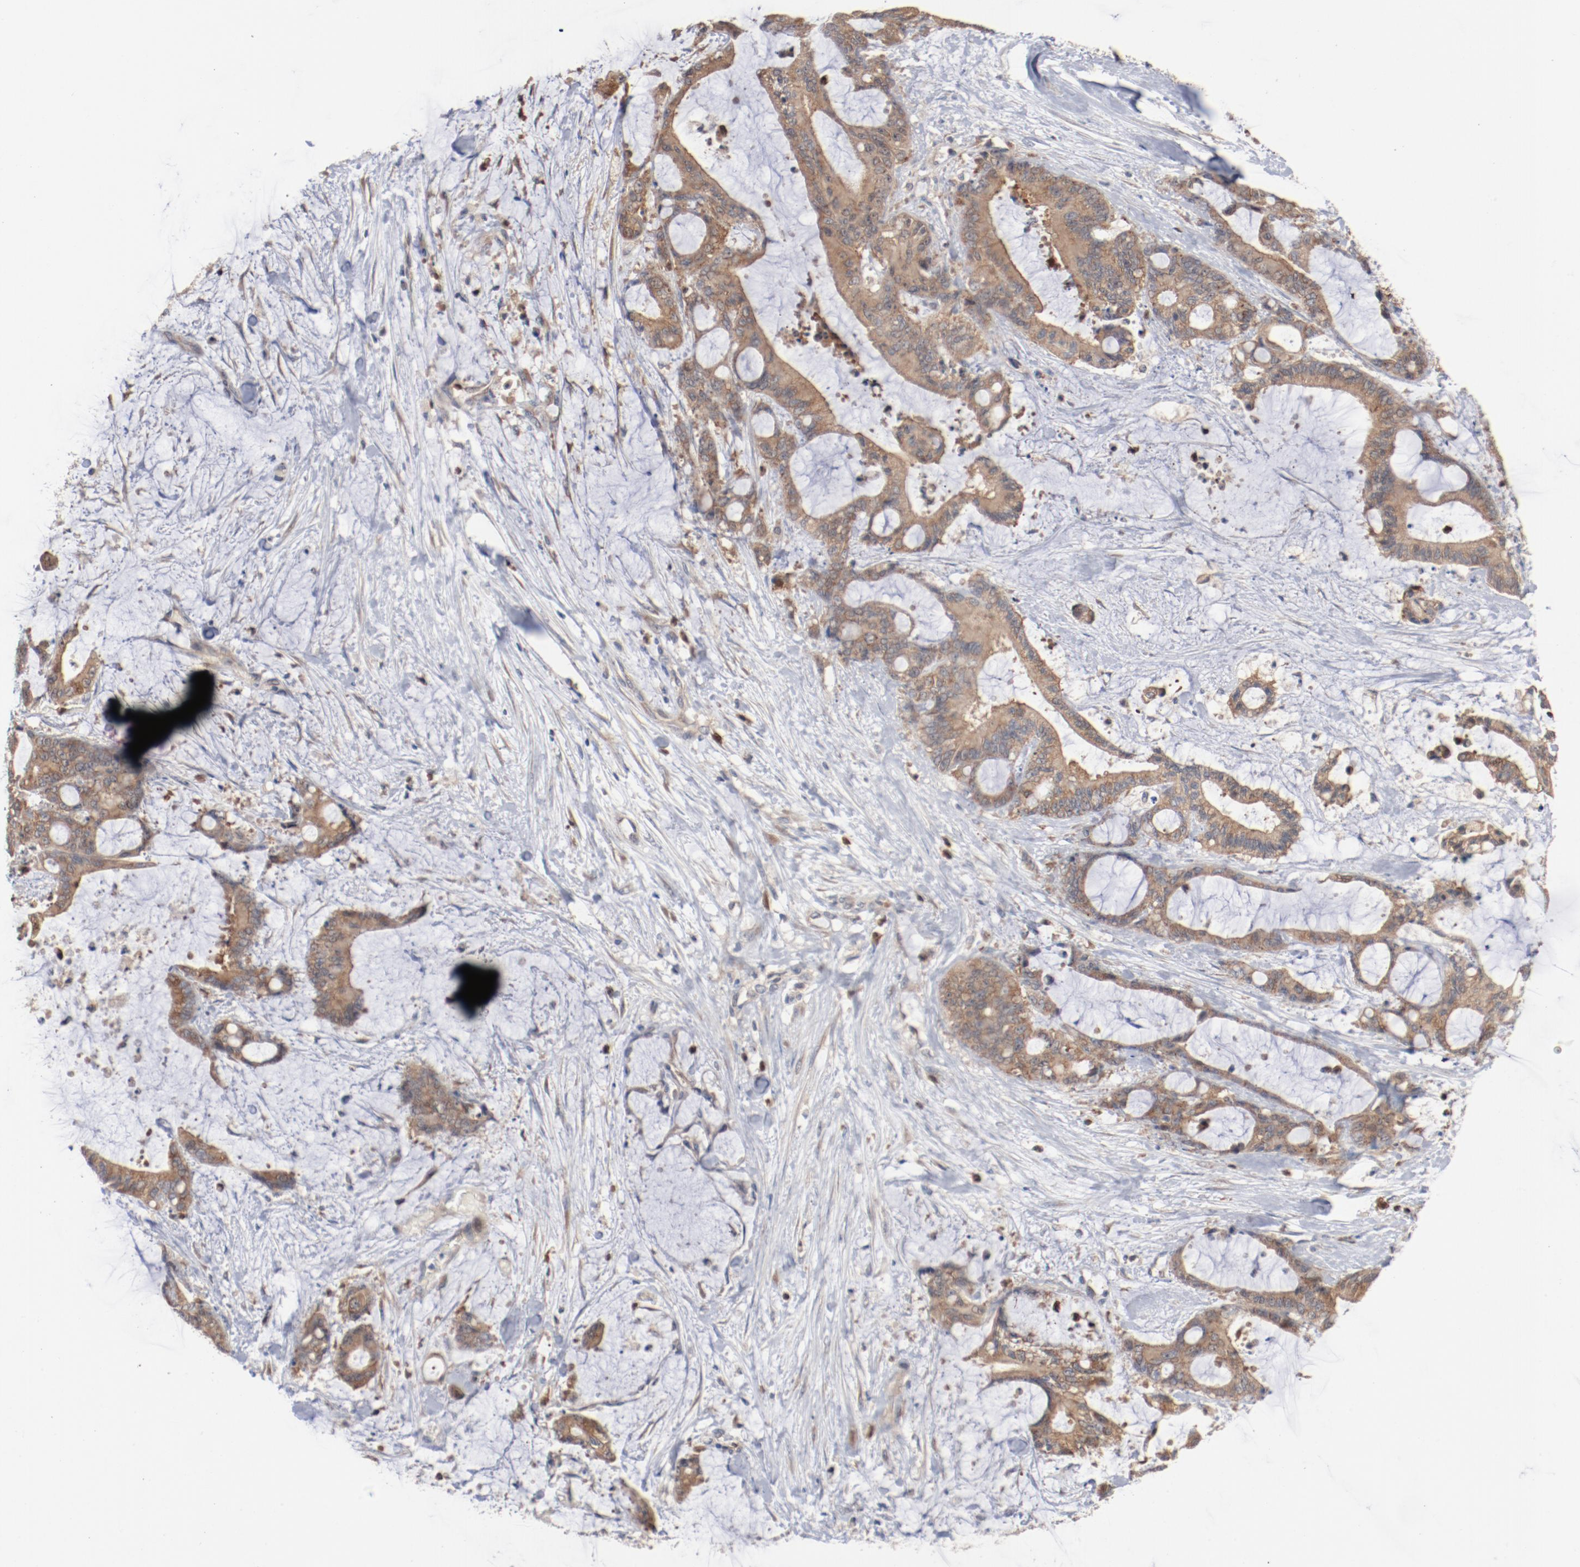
{"staining": {"intensity": "moderate", "quantity": ">75%", "location": "cytoplasmic/membranous"}, "tissue": "liver cancer", "cell_type": "Tumor cells", "image_type": "cancer", "snomed": [{"axis": "morphology", "description": "Cholangiocarcinoma"}, {"axis": "topography", "description": "Liver"}], "caption": "IHC image of neoplastic tissue: liver cancer stained using IHC demonstrates medium levels of moderate protein expression localized specifically in the cytoplasmic/membranous of tumor cells, appearing as a cytoplasmic/membranous brown color.", "gene": "RNASE11", "patient": {"sex": "female", "age": 73}}